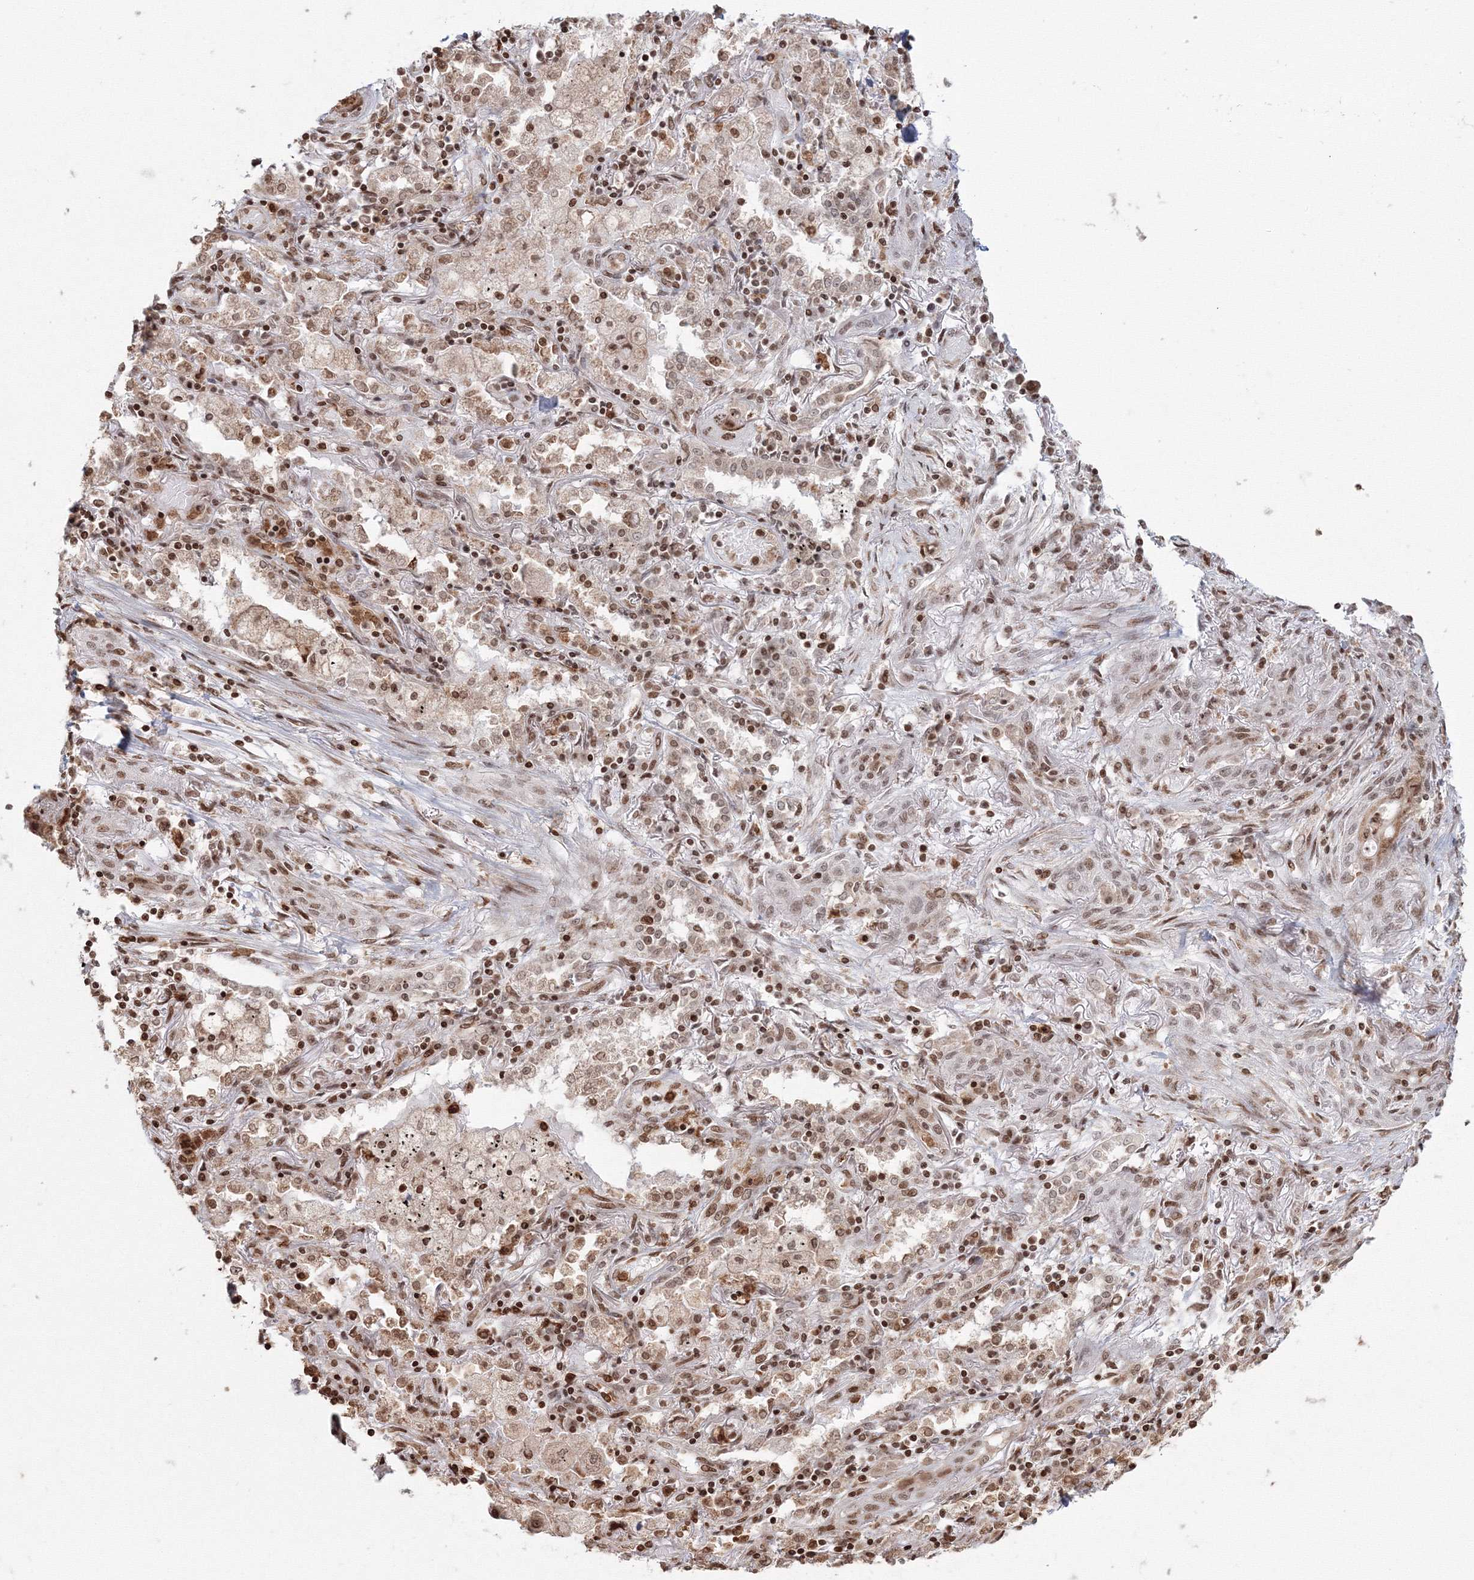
{"staining": {"intensity": "weak", "quantity": ">75%", "location": "nuclear"}, "tissue": "lung cancer", "cell_type": "Tumor cells", "image_type": "cancer", "snomed": [{"axis": "morphology", "description": "Squamous cell carcinoma, NOS"}, {"axis": "topography", "description": "Lung"}], "caption": "This is an image of IHC staining of lung cancer (squamous cell carcinoma), which shows weak positivity in the nuclear of tumor cells.", "gene": "KIF20A", "patient": {"sex": "female", "age": 47}}